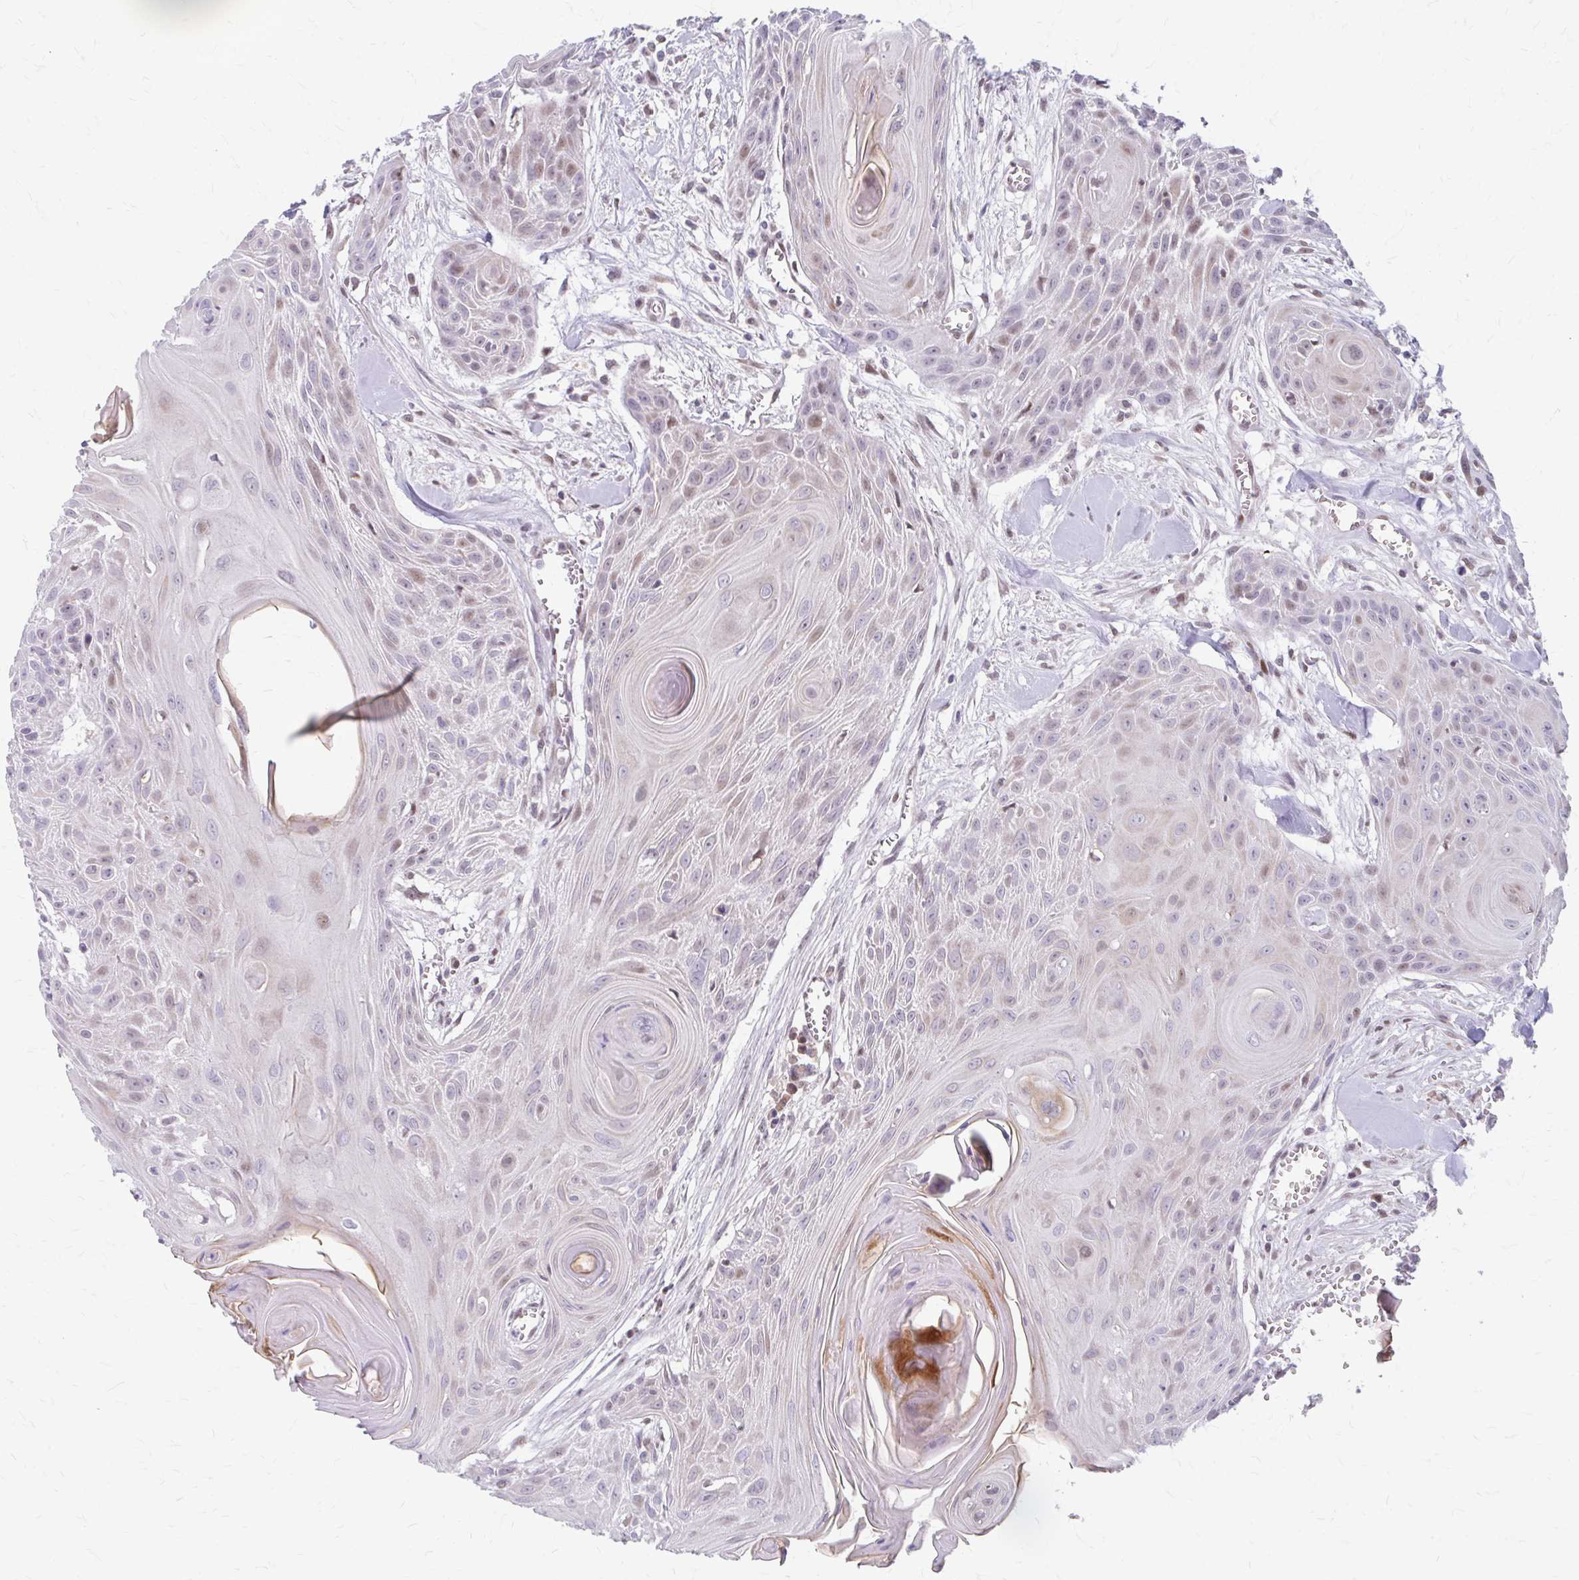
{"staining": {"intensity": "weak", "quantity": "<25%", "location": "nuclear"}, "tissue": "head and neck cancer", "cell_type": "Tumor cells", "image_type": "cancer", "snomed": [{"axis": "morphology", "description": "Squamous cell carcinoma, NOS"}, {"axis": "topography", "description": "Lymph node"}, {"axis": "topography", "description": "Salivary gland"}, {"axis": "topography", "description": "Head-Neck"}], "caption": "DAB immunohistochemical staining of head and neck cancer displays no significant expression in tumor cells.", "gene": "BEAN1", "patient": {"sex": "female", "age": 74}}